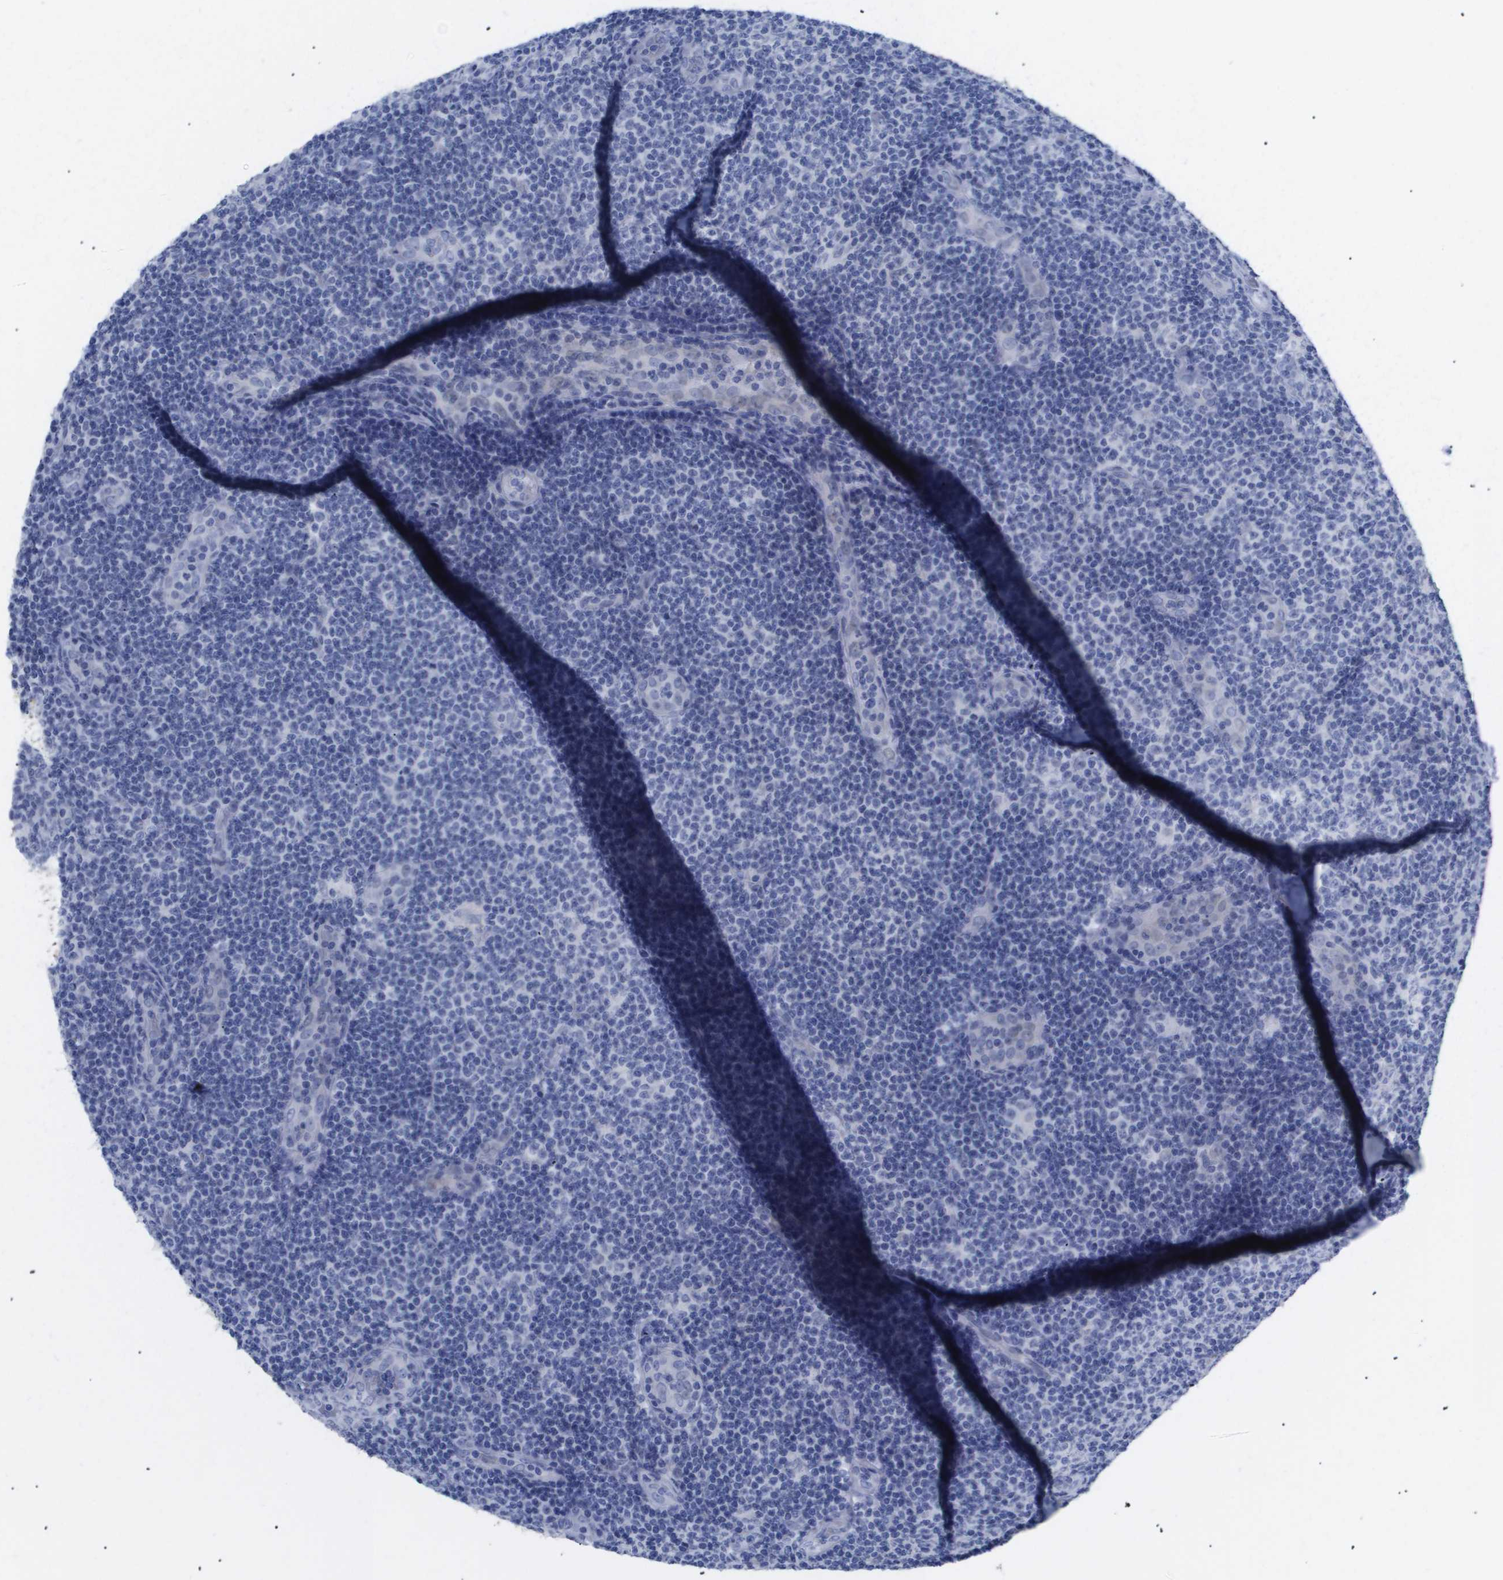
{"staining": {"intensity": "negative", "quantity": "none", "location": "none"}, "tissue": "lymphoma", "cell_type": "Tumor cells", "image_type": "cancer", "snomed": [{"axis": "morphology", "description": "Malignant lymphoma, non-Hodgkin's type, Low grade"}, {"axis": "topography", "description": "Lymph node"}], "caption": "This is an immunohistochemistry micrograph of human lymphoma. There is no staining in tumor cells.", "gene": "CAV3", "patient": {"sex": "male", "age": 83}}